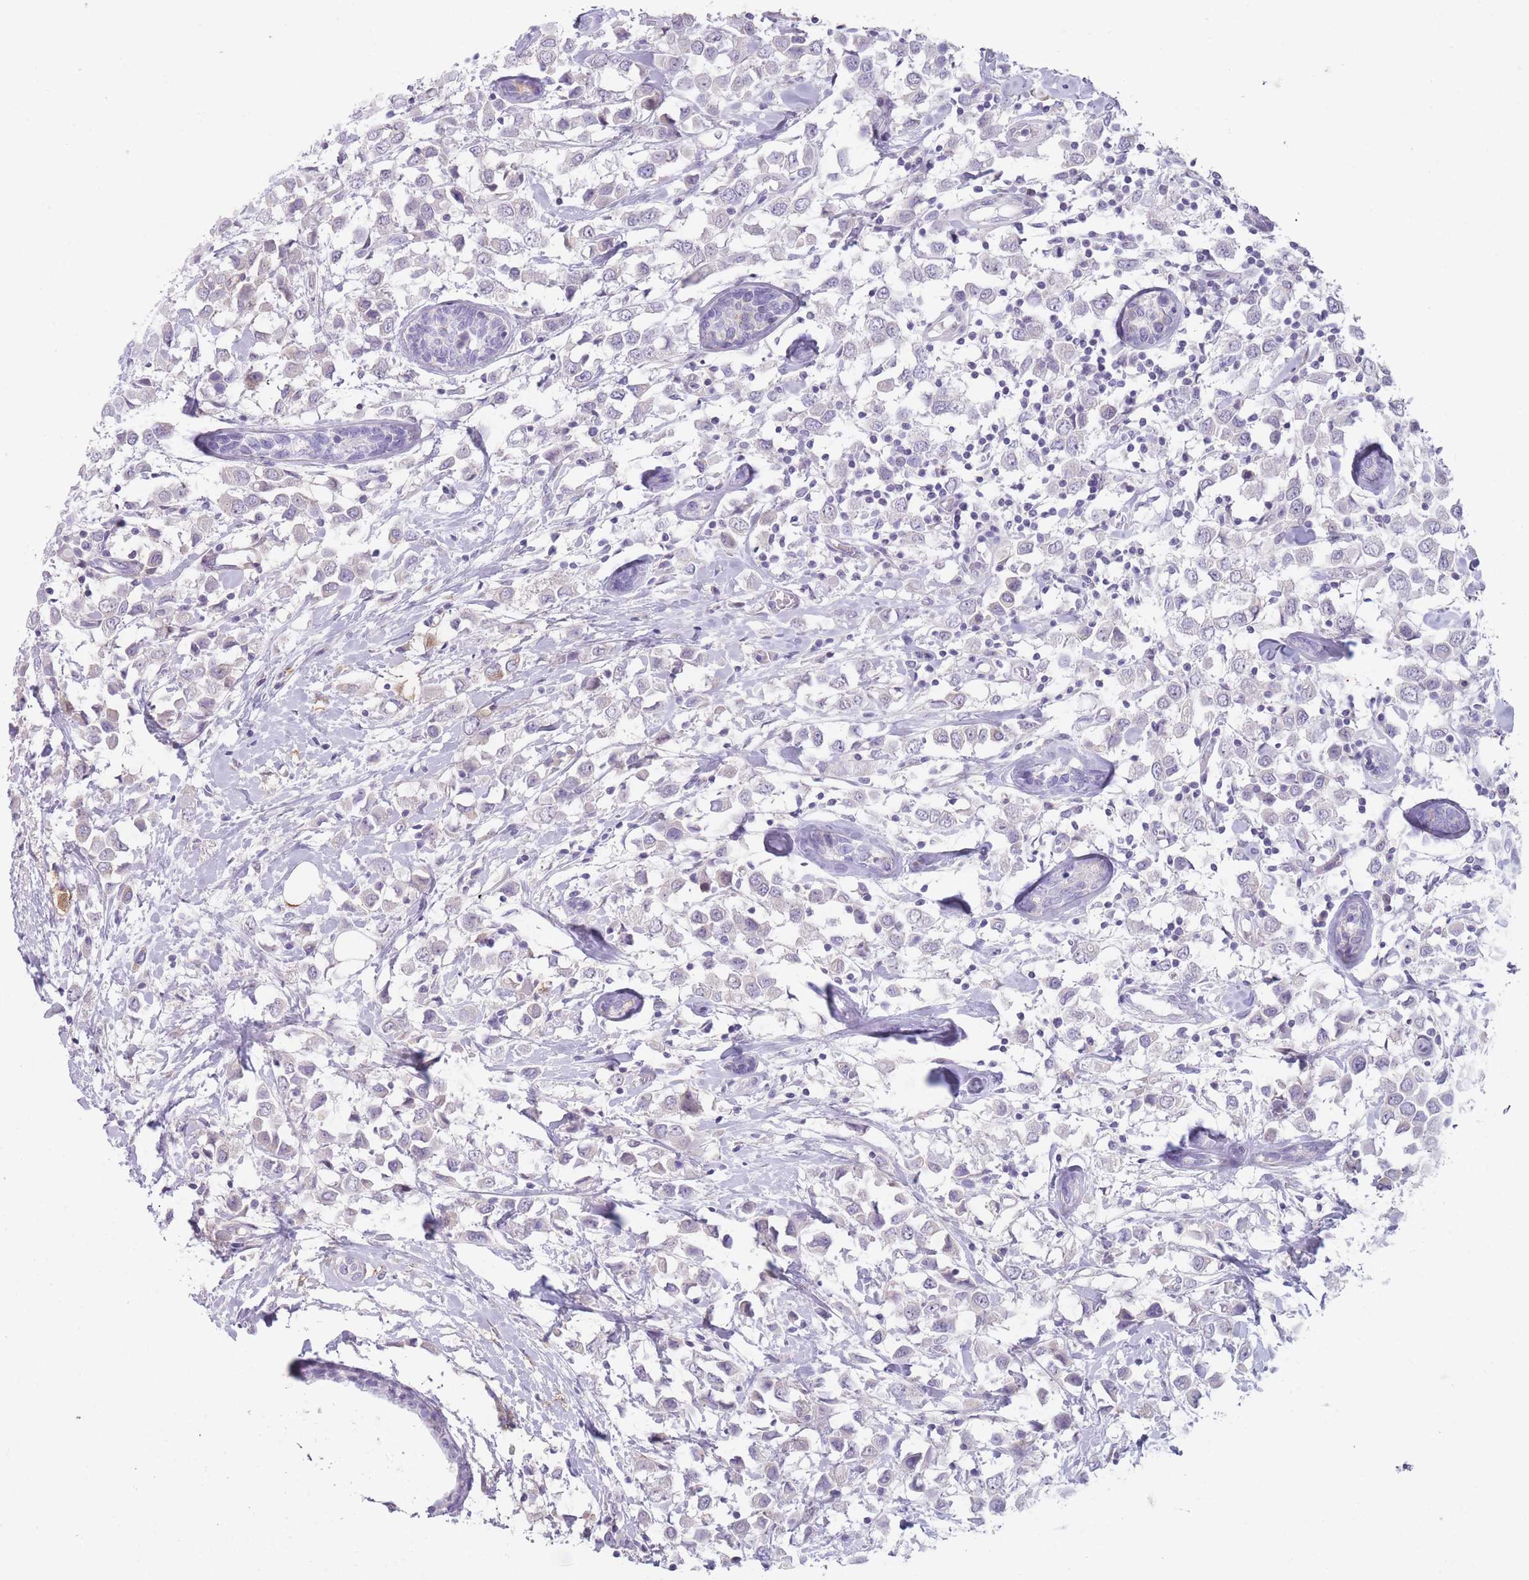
{"staining": {"intensity": "negative", "quantity": "none", "location": "none"}, "tissue": "breast cancer", "cell_type": "Tumor cells", "image_type": "cancer", "snomed": [{"axis": "morphology", "description": "Duct carcinoma"}, {"axis": "topography", "description": "Breast"}], "caption": "Breast intraductal carcinoma stained for a protein using immunohistochemistry (IHC) demonstrates no positivity tumor cells.", "gene": "PAIP2B", "patient": {"sex": "female", "age": 61}}